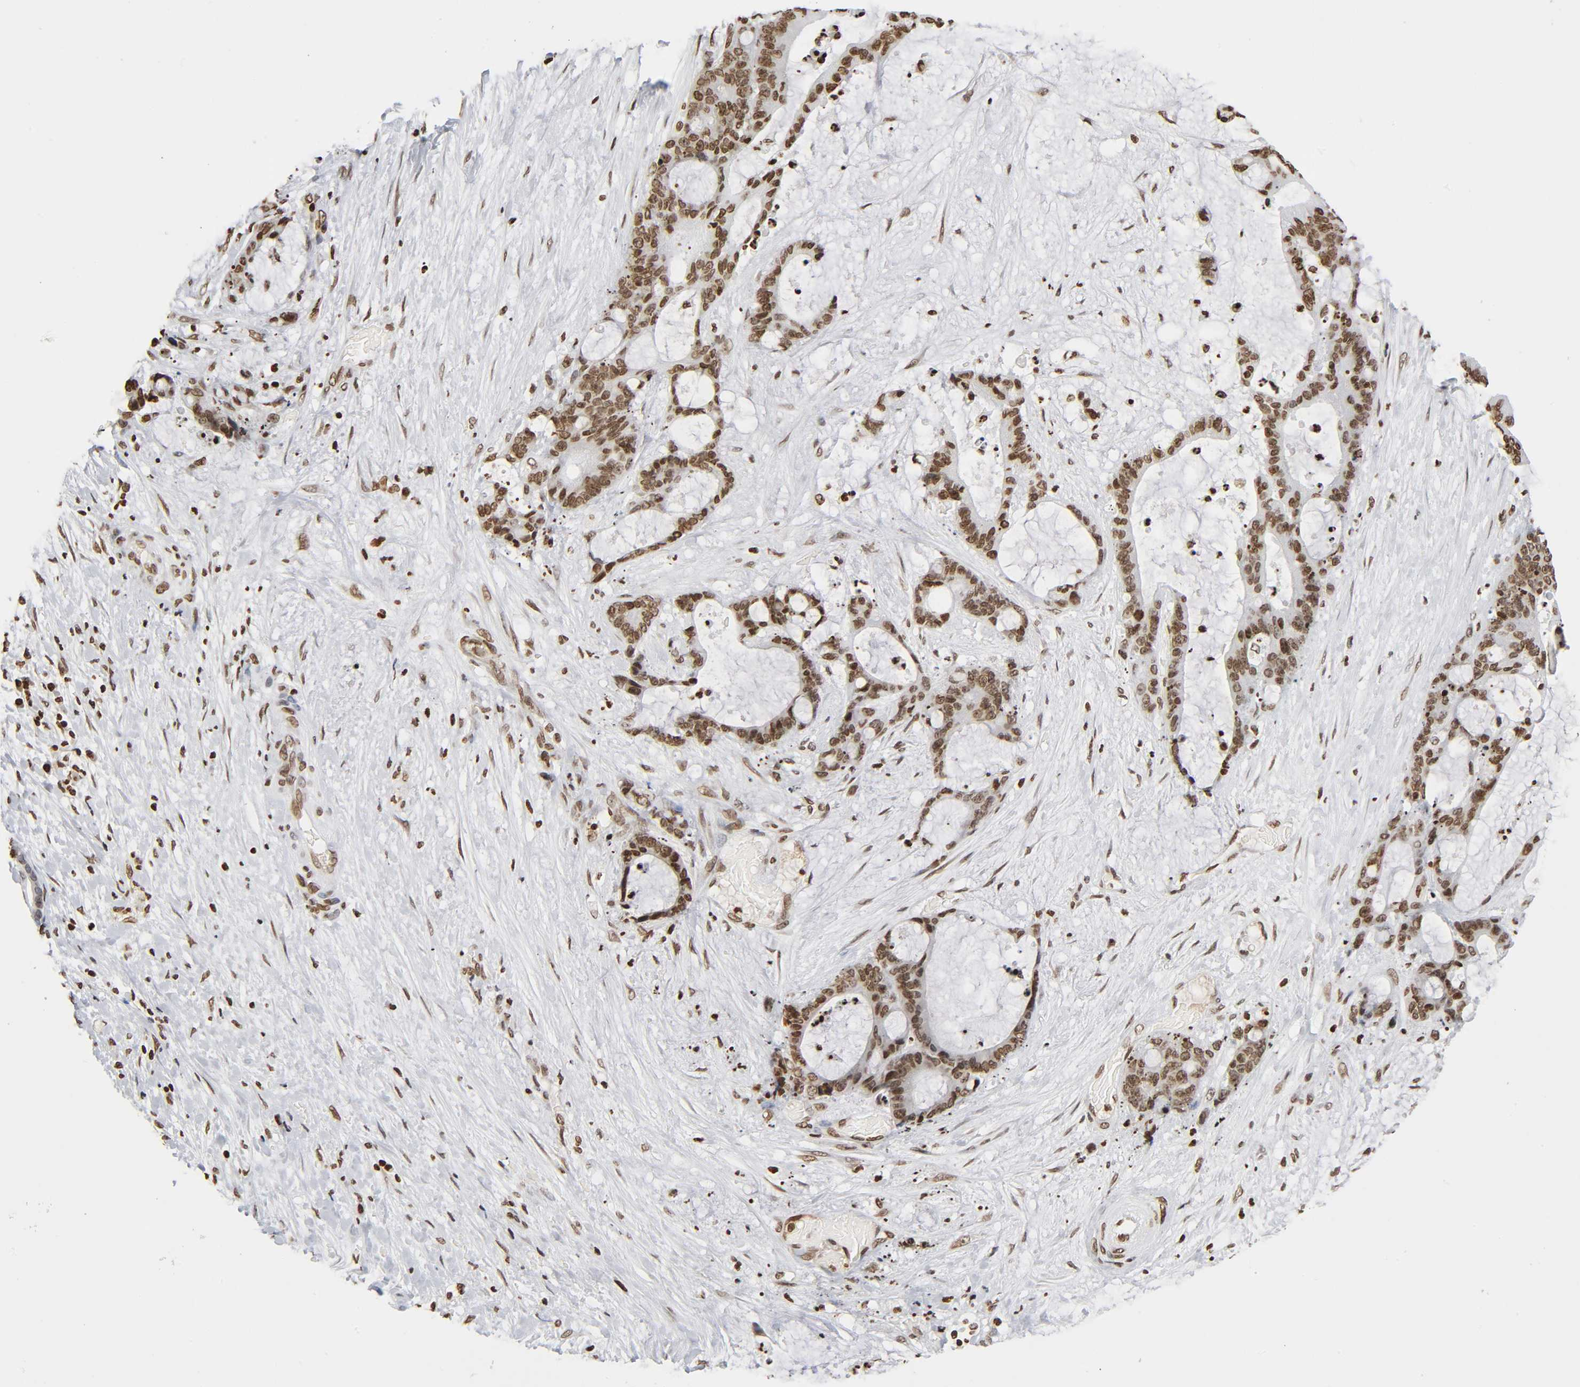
{"staining": {"intensity": "moderate", "quantity": ">75%", "location": "nuclear"}, "tissue": "liver cancer", "cell_type": "Tumor cells", "image_type": "cancer", "snomed": [{"axis": "morphology", "description": "Cholangiocarcinoma"}, {"axis": "topography", "description": "Liver"}], "caption": "IHC staining of liver cholangiocarcinoma, which exhibits medium levels of moderate nuclear expression in about >75% of tumor cells indicating moderate nuclear protein expression. The staining was performed using DAB (3,3'-diaminobenzidine) (brown) for protein detection and nuclei were counterstained in hematoxylin (blue).", "gene": "HOXA6", "patient": {"sex": "female", "age": 73}}